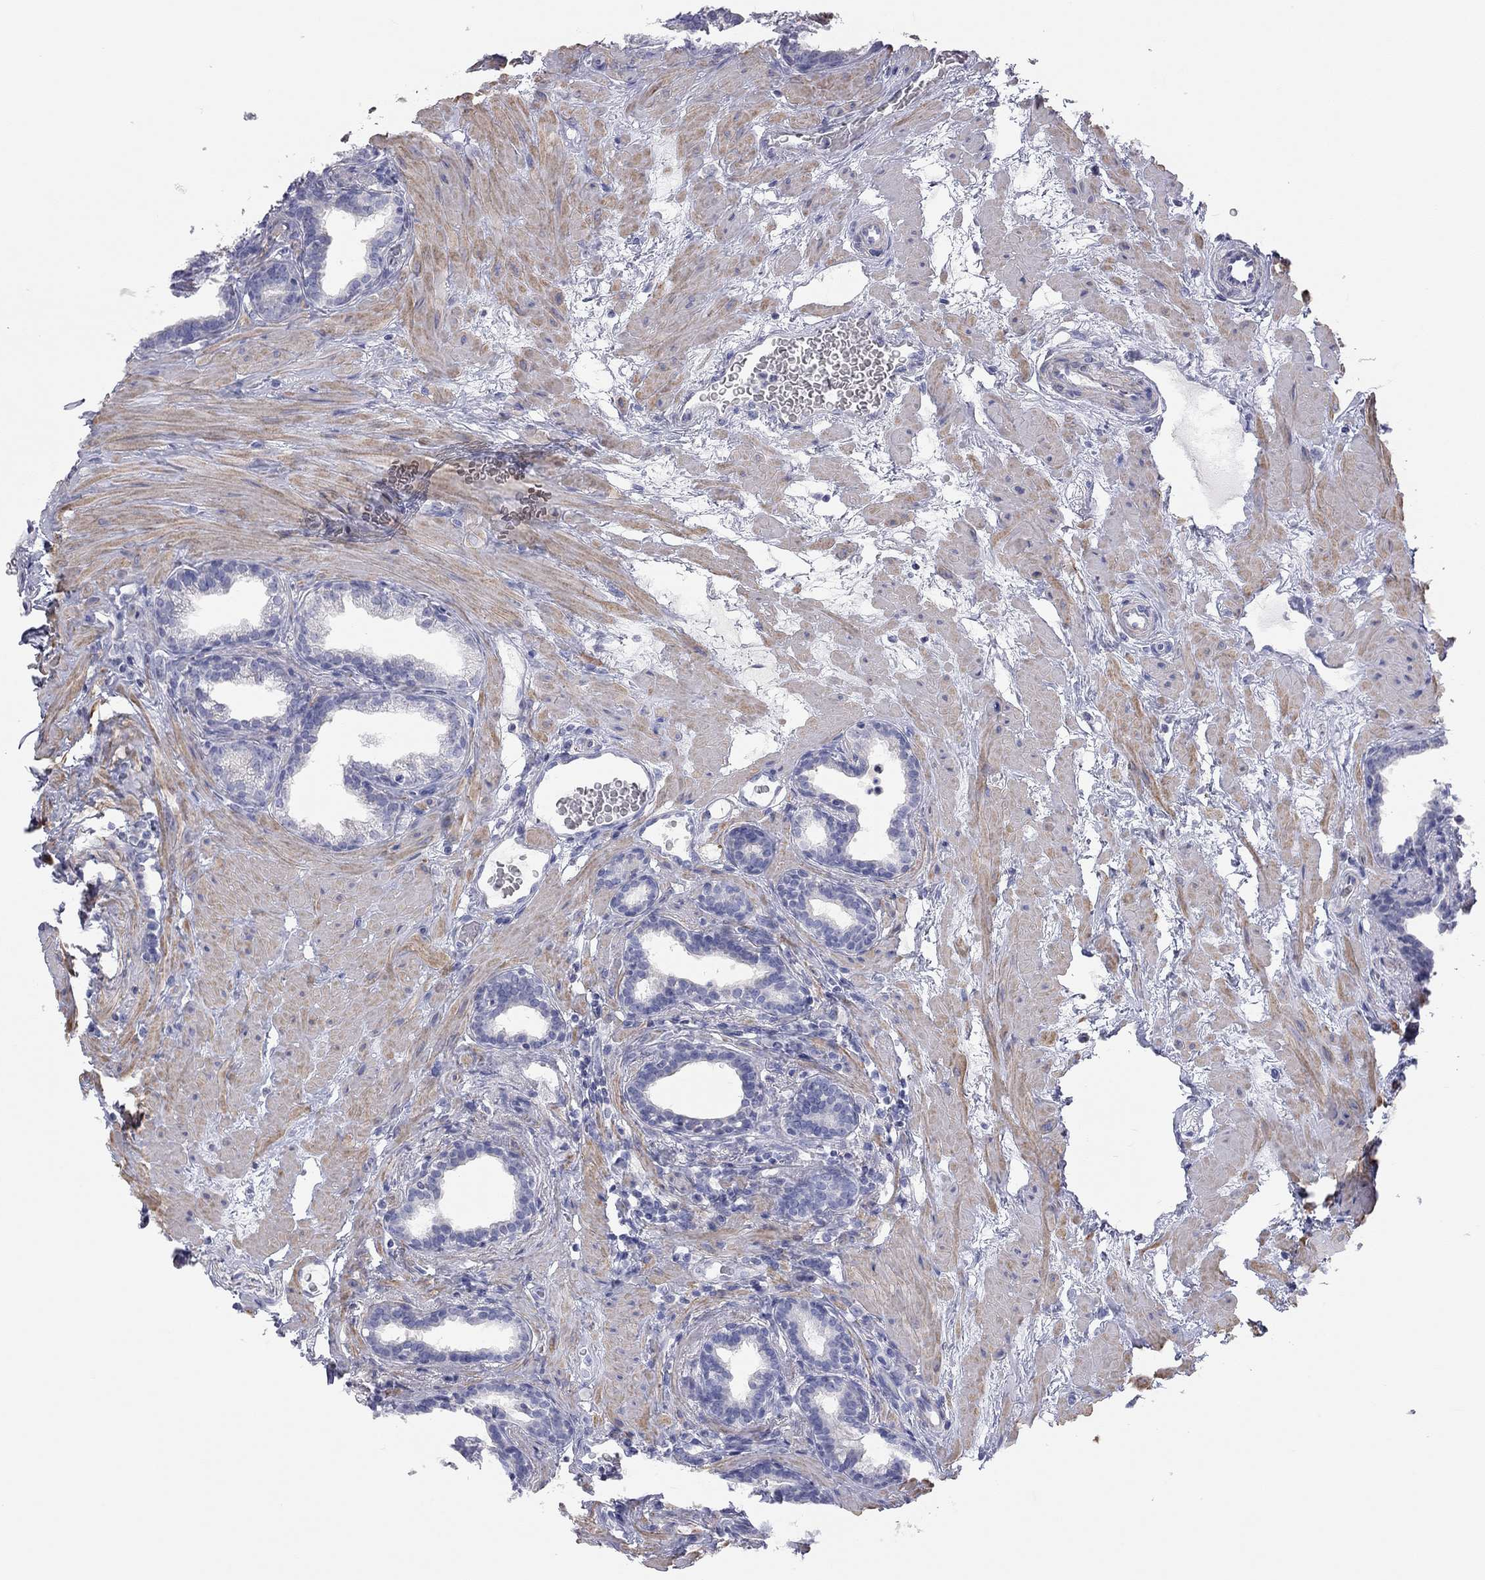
{"staining": {"intensity": "negative", "quantity": "none", "location": "none"}, "tissue": "prostate", "cell_type": "Glandular cells", "image_type": "normal", "snomed": [{"axis": "morphology", "description": "Normal tissue, NOS"}, {"axis": "topography", "description": "Prostate"}], "caption": "Protein analysis of benign prostate shows no significant positivity in glandular cells. Nuclei are stained in blue.", "gene": "ADCYAP1", "patient": {"sex": "male", "age": 37}}